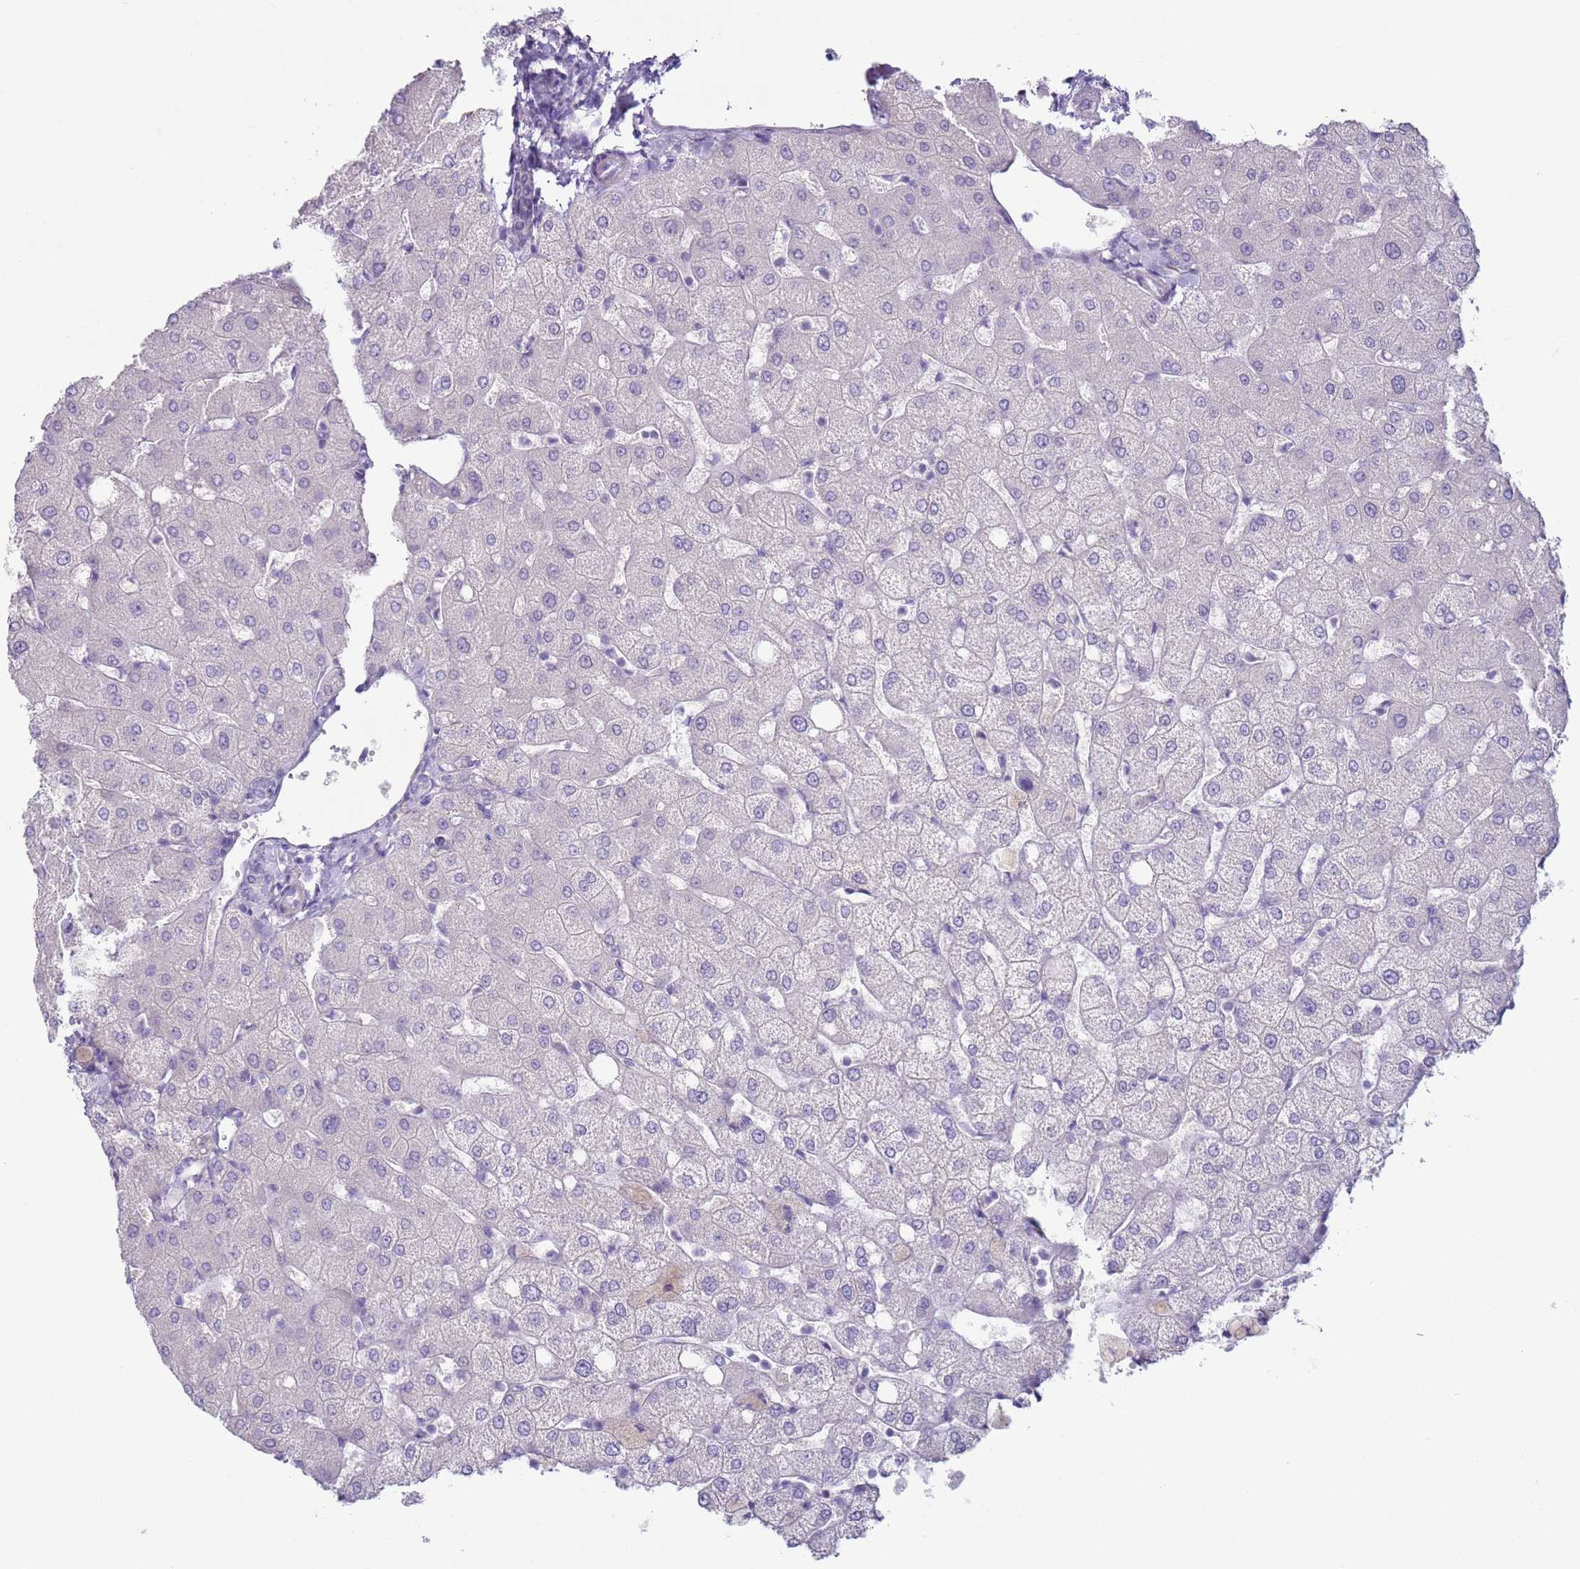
{"staining": {"intensity": "negative", "quantity": "none", "location": "none"}, "tissue": "liver", "cell_type": "Cholangiocytes", "image_type": "normal", "snomed": [{"axis": "morphology", "description": "Normal tissue, NOS"}, {"axis": "topography", "description": "Liver"}], "caption": "IHC of benign liver shows no staining in cholangiocytes.", "gene": "NPAP1", "patient": {"sex": "female", "age": 54}}